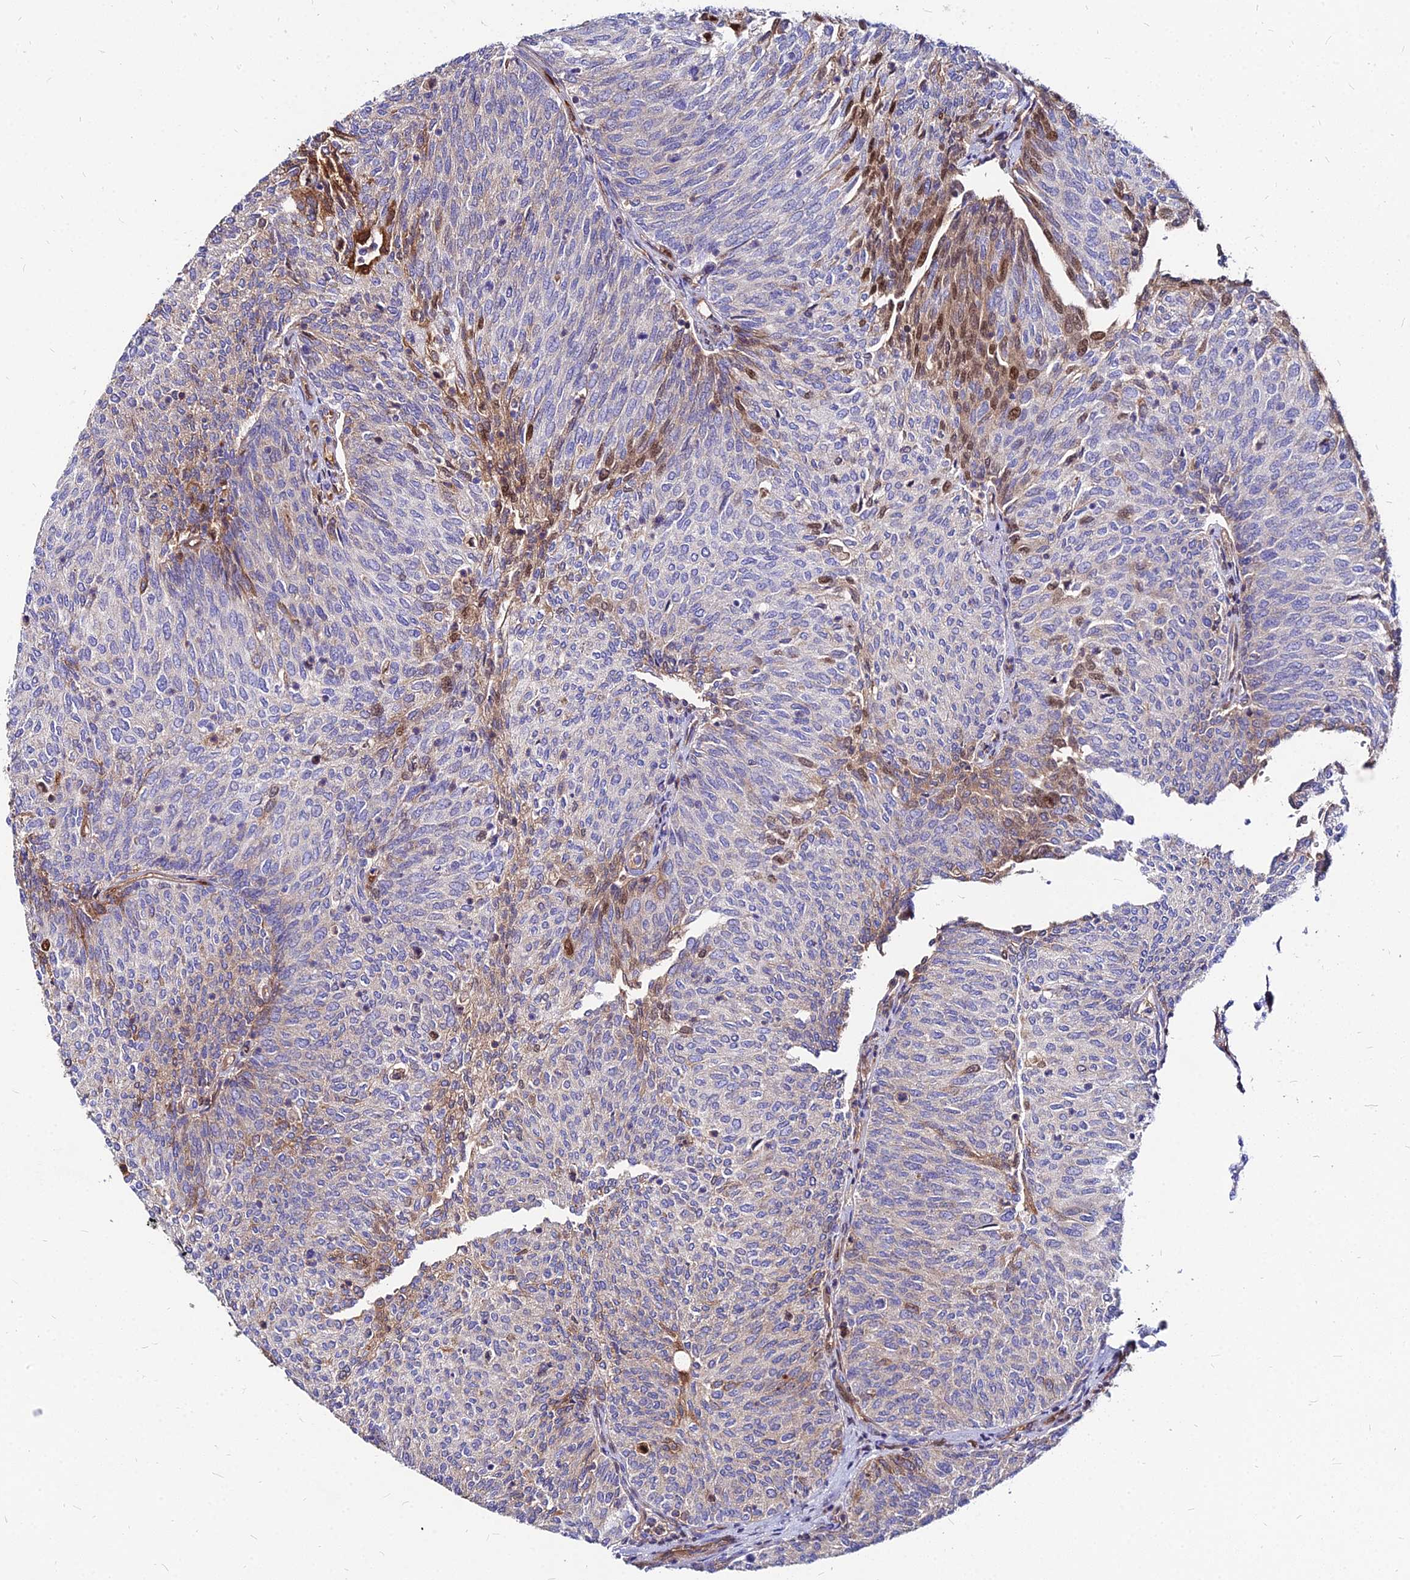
{"staining": {"intensity": "negative", "quantity": "none", "location": "none"}, "tissue": "urothelial cancer", "cell_type": "Tumor cells", "image_type": "cancer", "snomed": [{"axis": "morphology", "description": "Urothelial carcinoma, High grade"}, {"axis": "topography", "description": "Urinary bladder"}], "caption": "This is an immunohistochemistry image of human high-grade urothelial carcinoma. There is no expression in tumor cells.", "gene": "ACSM6", "patient": {"sex": "female", "age": 79}}